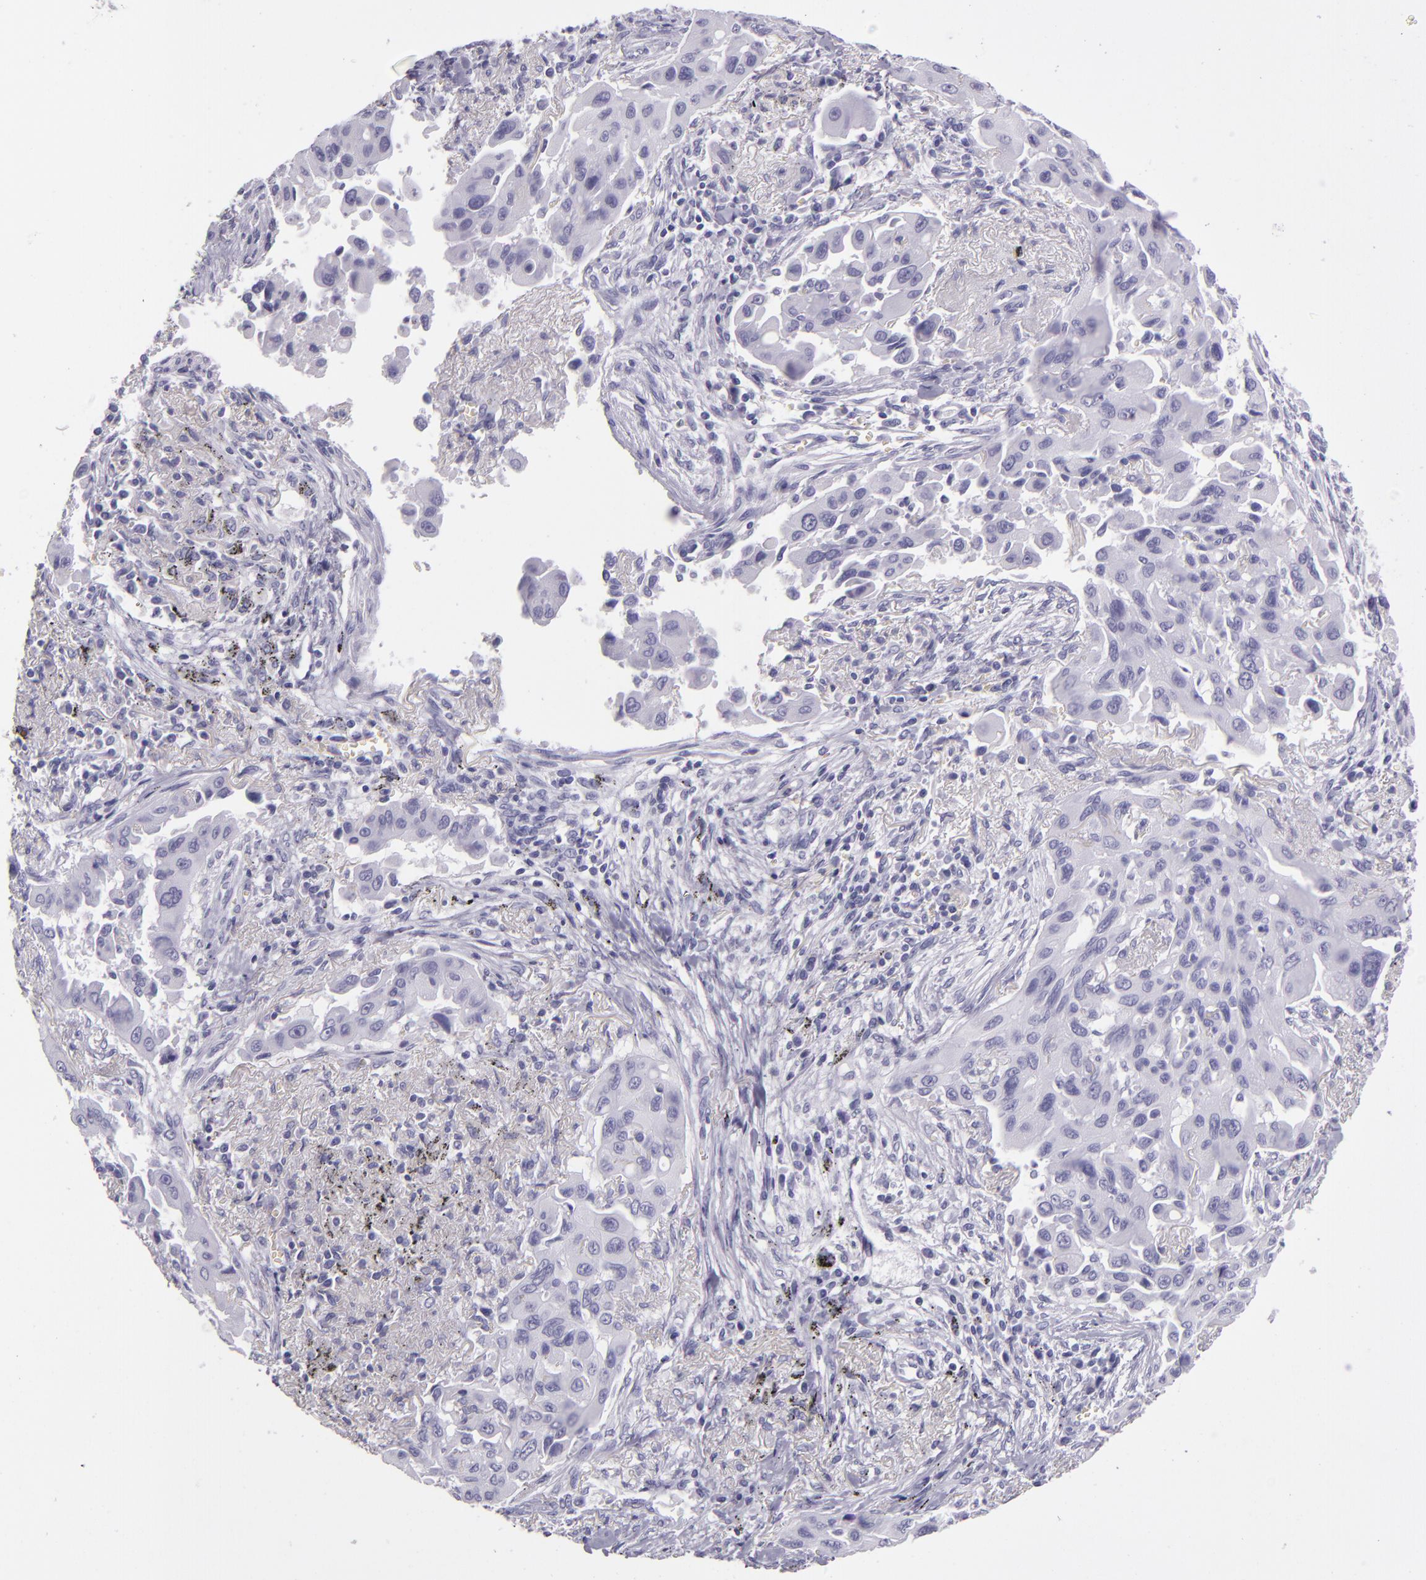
{"staining": {"intensity": "negative", "quantity": "none", "location": "none"}, "tissue": "lung cancer", "cell_type": "Tumor cells", "image_type": "cancer", "snomed": [{"axis": "morphology", "description": "Adenocarcinoma, NOS"}, {"axis": "topography", "description": "Lung"}], "caption": "Tumor cells show no significant staining in lung cancer (adenocarcinoma).", "gene": "CR2", "patient": {"sex": "male", "age": 68}}